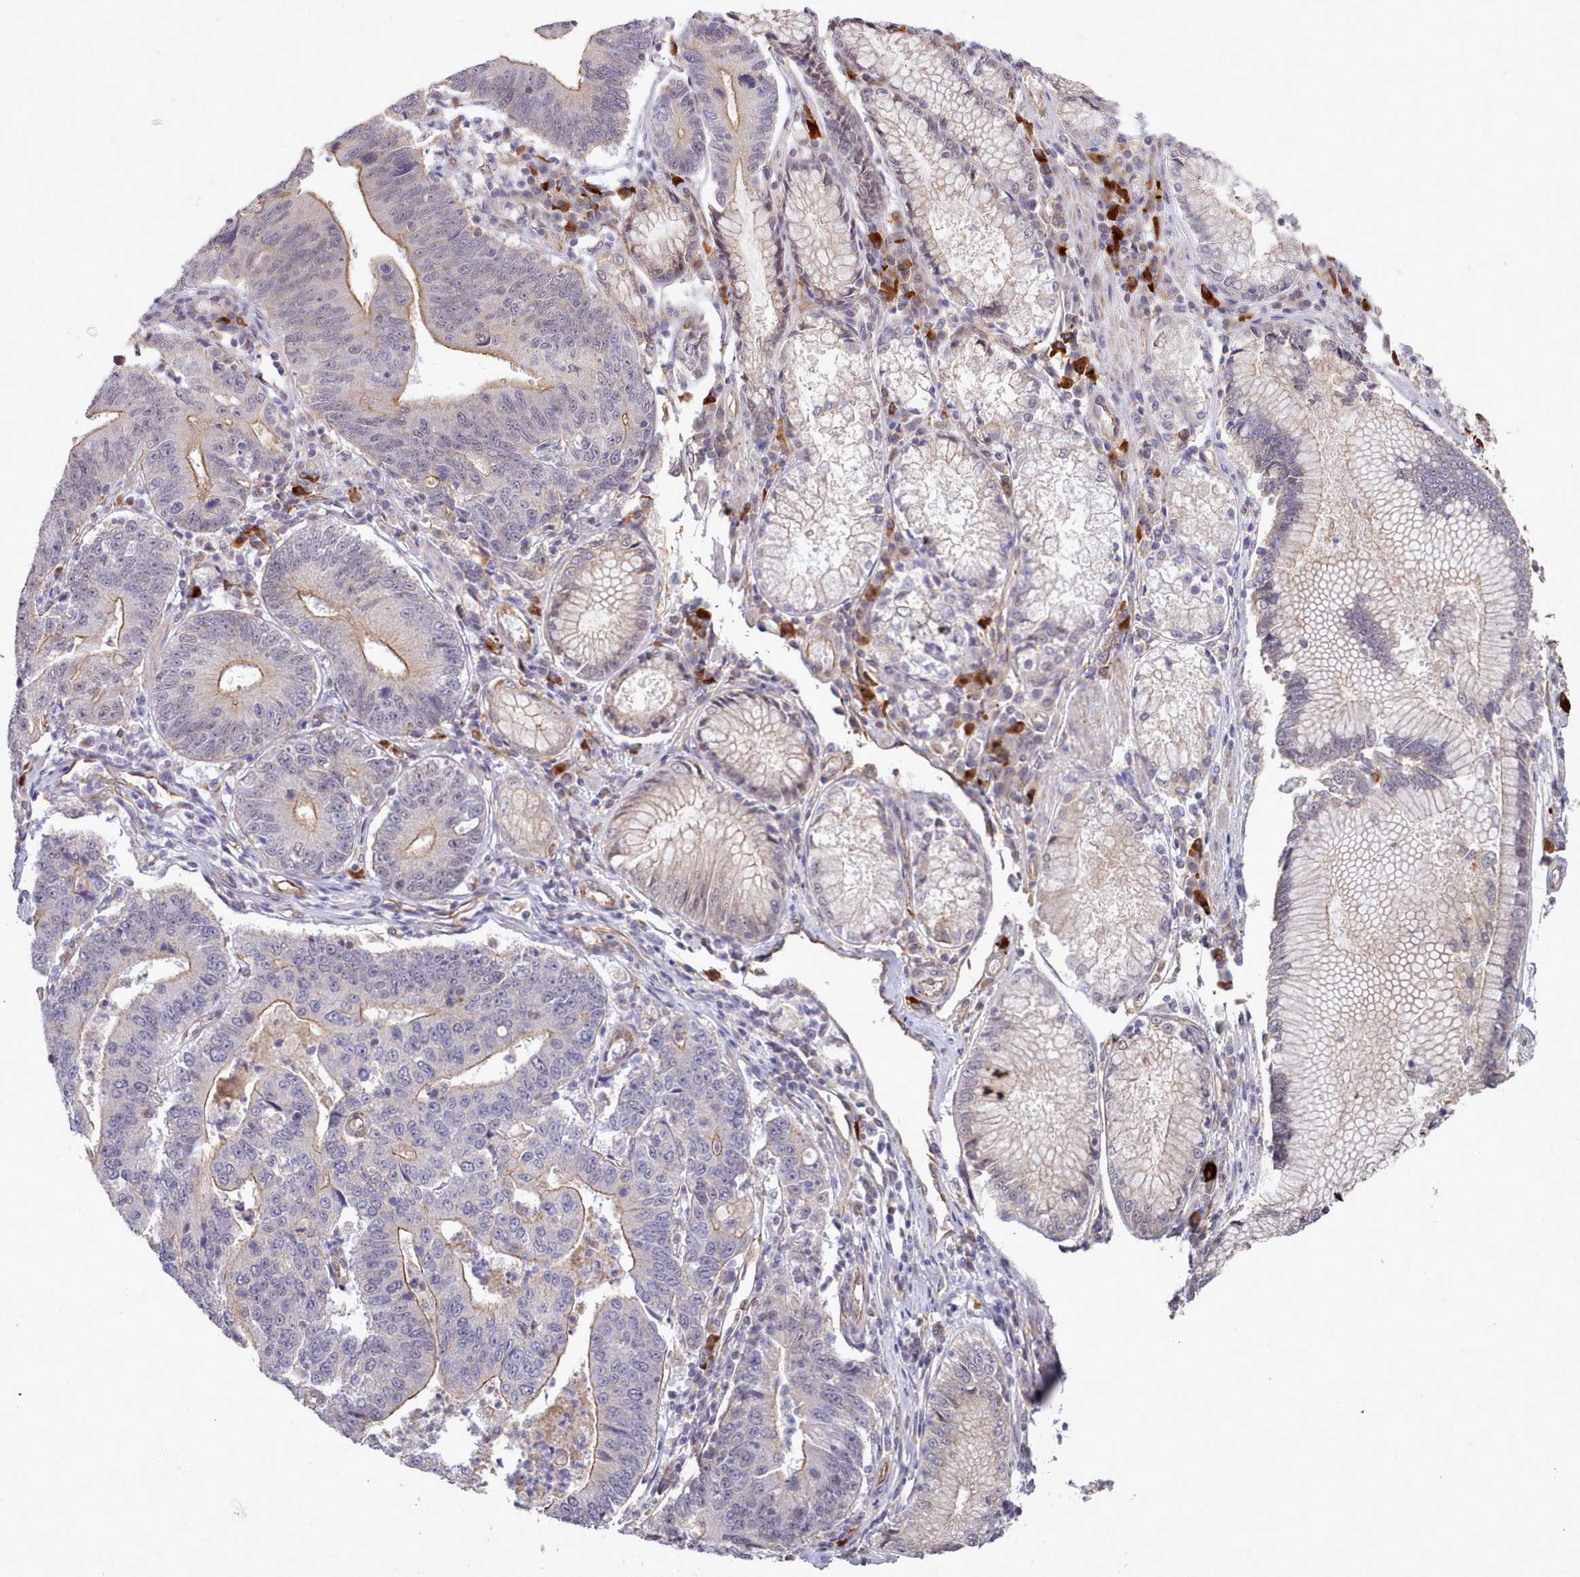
{"staining": {"intensity": "moderate", "quantity": "<25%", "location": "cytoplasmic/membranous"}, "tissue": "stomach cancer", "cell_type": "Tumor cells", "image_type": "cancer", "snomed": [{"axis": "morphology", "description": "Adenocarcinoma, NOS"}, {"axis": "topography", "description": "Stomach"}], "caption": "Brown immunohistochemical staining in human stomach cancer (adenocarcinoma) displays moderate cytoplasmic/membranous staining in about <25% of tumor cells.", "gene": "ZC3H13", "patient": {"sex": "male", "age": 59}}